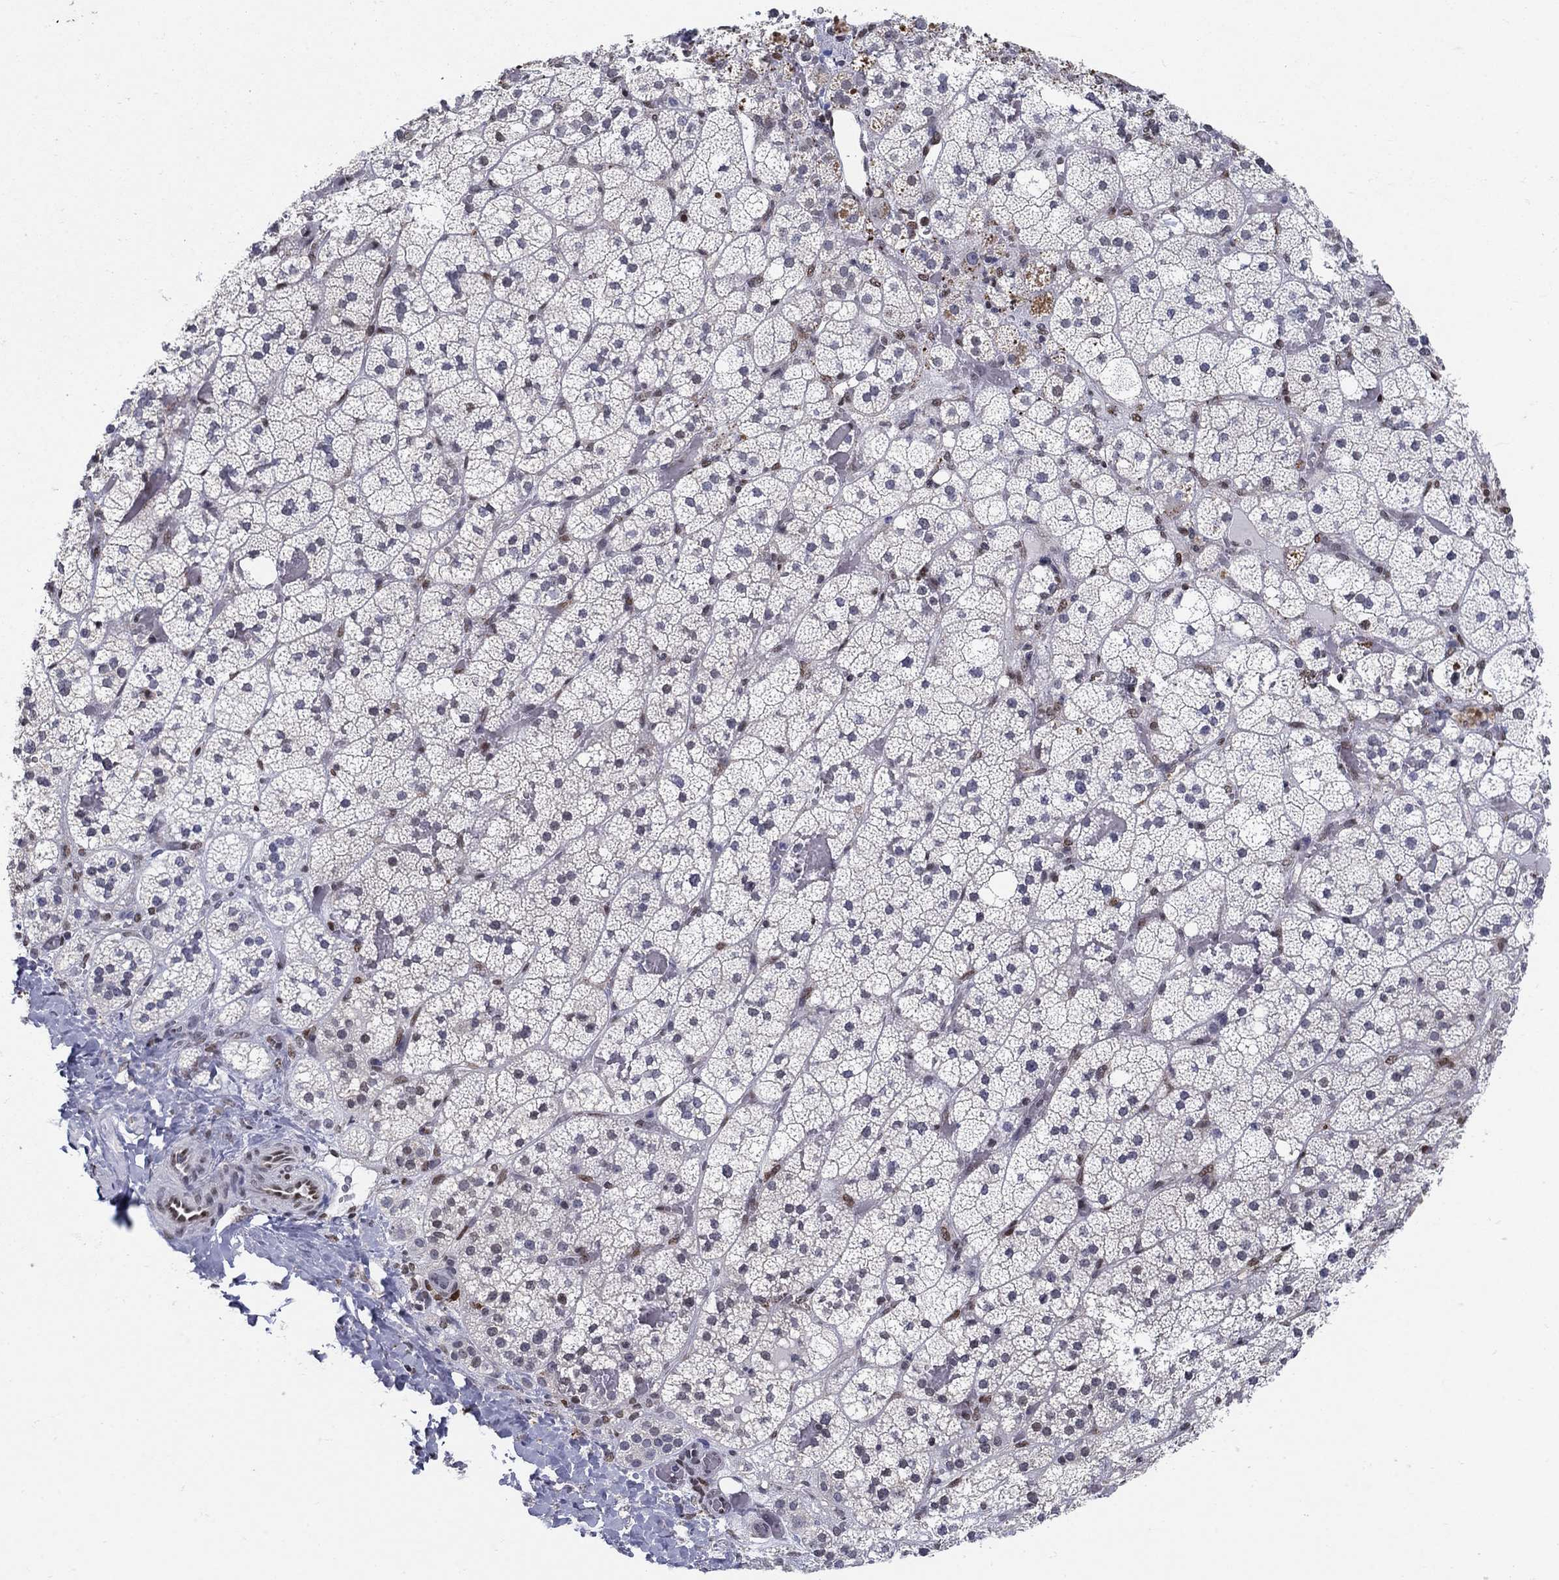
{"staining": {"intensity": "negative", "quantity": "none", "location": "none"}, "tissue": "adrenal gland", "cell_type": "Glandular cells", "image_type": "normal", "snomed": [{"axis": "morphology", "description": "Normal tissue, NOS"}, {"axis": "topography", "description": "Adrenal gland"}], "caption": "Immunohistochemical staining of unremarkable human adrenal gland exhibits no significant staining in glandular cells.", "gene": "CENPE", "patient": {"sex": "male", "age": 53}}